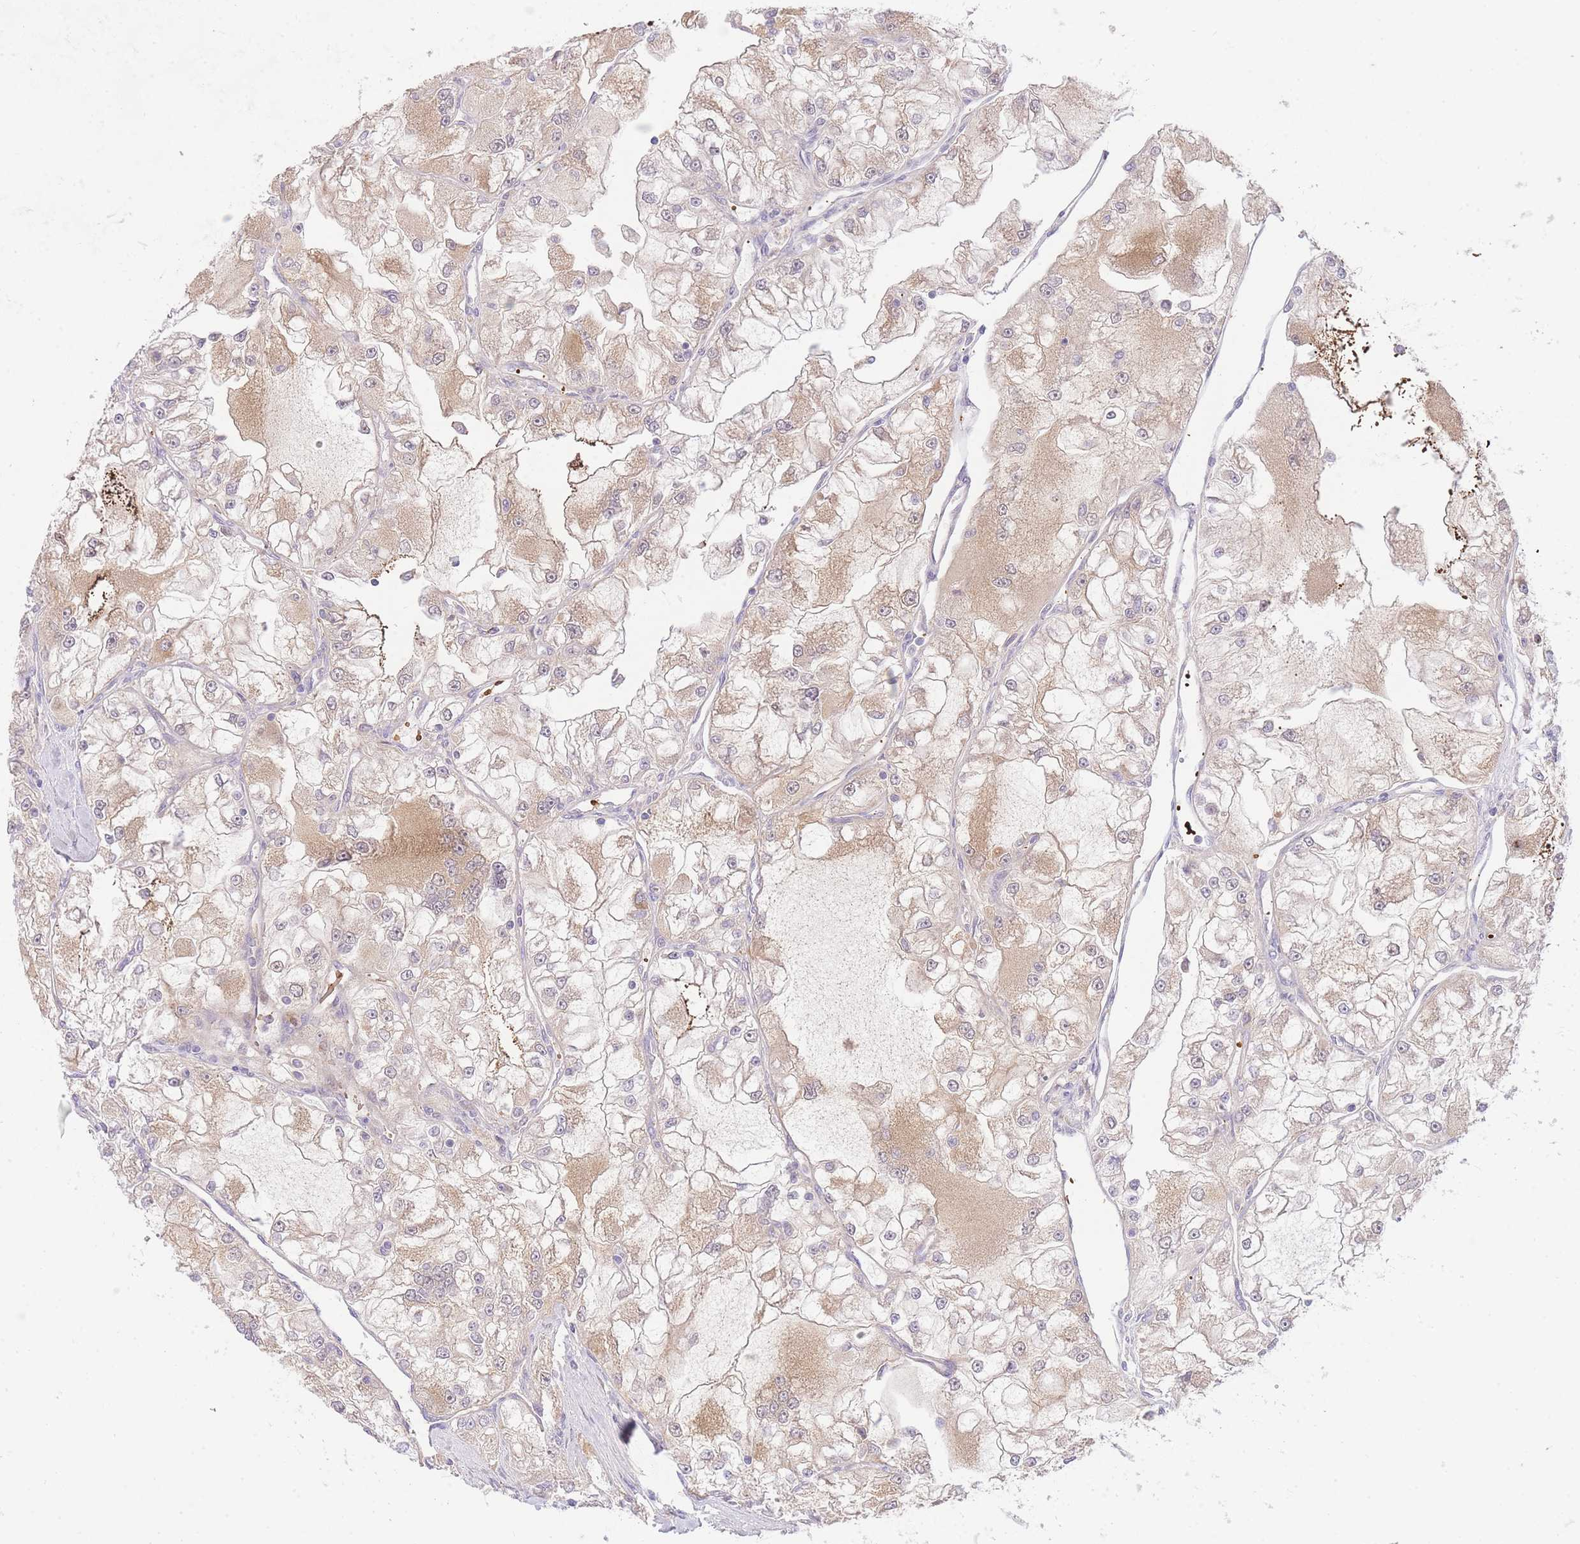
{"staining": {"intensity": "moderate", "quantity": ">75%", "location": "cytoplasmic/membranous"}, "tissue": "renal cancer", "cell_type": "Tumor cells", "image_type": "cancer", "snomed": [{"axis": "morphology", "description": "Adenocarcinoma, NOS"}, {"axis": "topography", "description": "Kidney"}], "caption": "A medium amount of moderate cytoplasmic/membranous positivity is appreciated in about >75% of tumor cells in renal adenocarcinoma tissue.", "gene": "SLC25A33", "patient": {"sex": "female", "age": 72}}